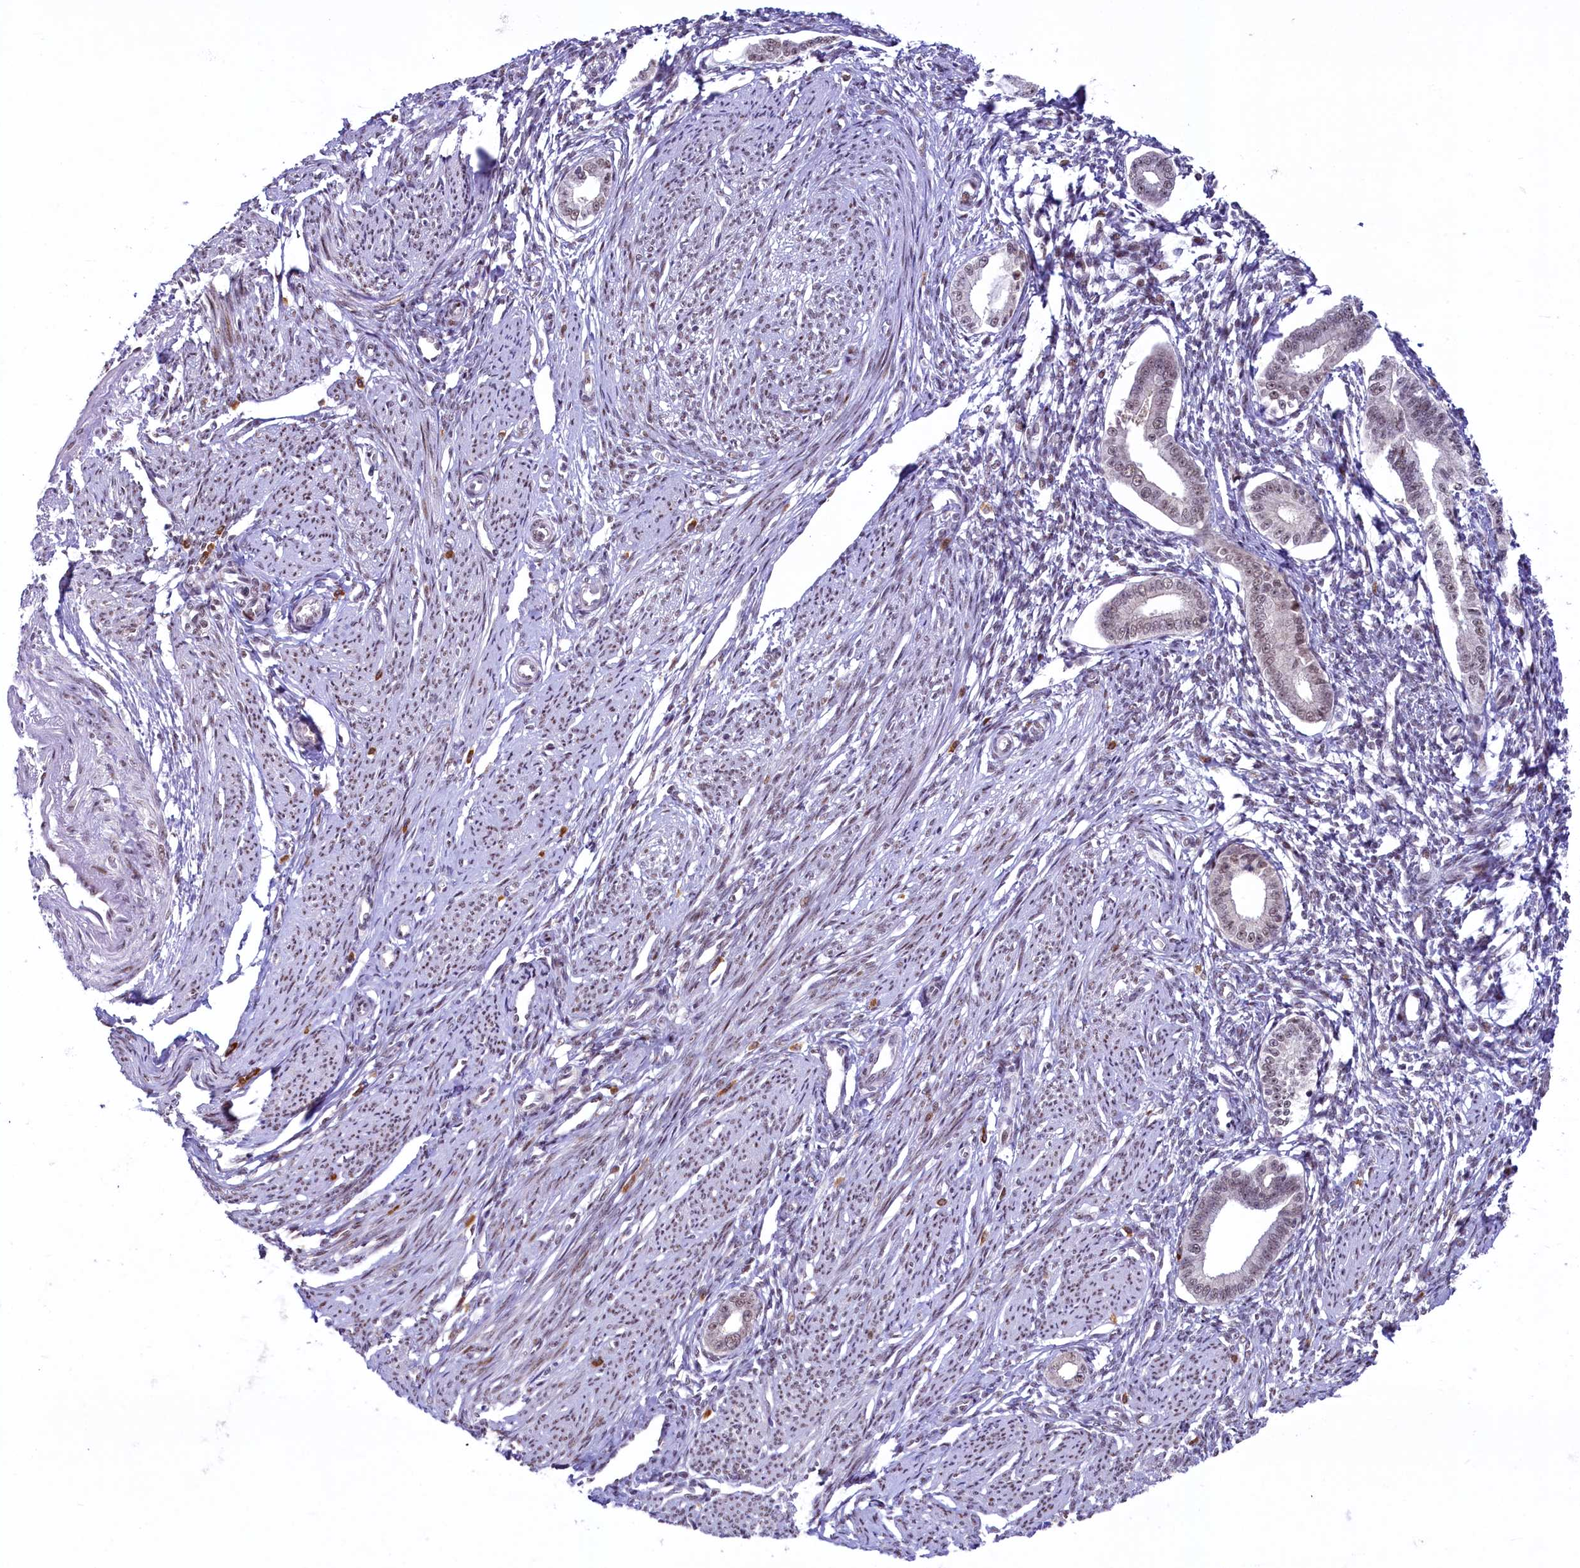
{"staining": {"intensity": "negative", "quantity": "none", "location": "none"}, "tissue": "endometrium", "cell_type": "Cells in endometrial stroma", "image_type": "normal", "snomed": [{"axis": "morphology", "description": "Normal tissue, NOS"}, {"axis": "topography", "description": "Endometrium"}], "caption": "DAB (3,3'-diaminobenzidine) immunohistochemical staining of benign endometrium displays no significant positivity in cells in endometrial stroma.", "gene": "ANKS3", "patient": {"sex": "female", "age": 56}}